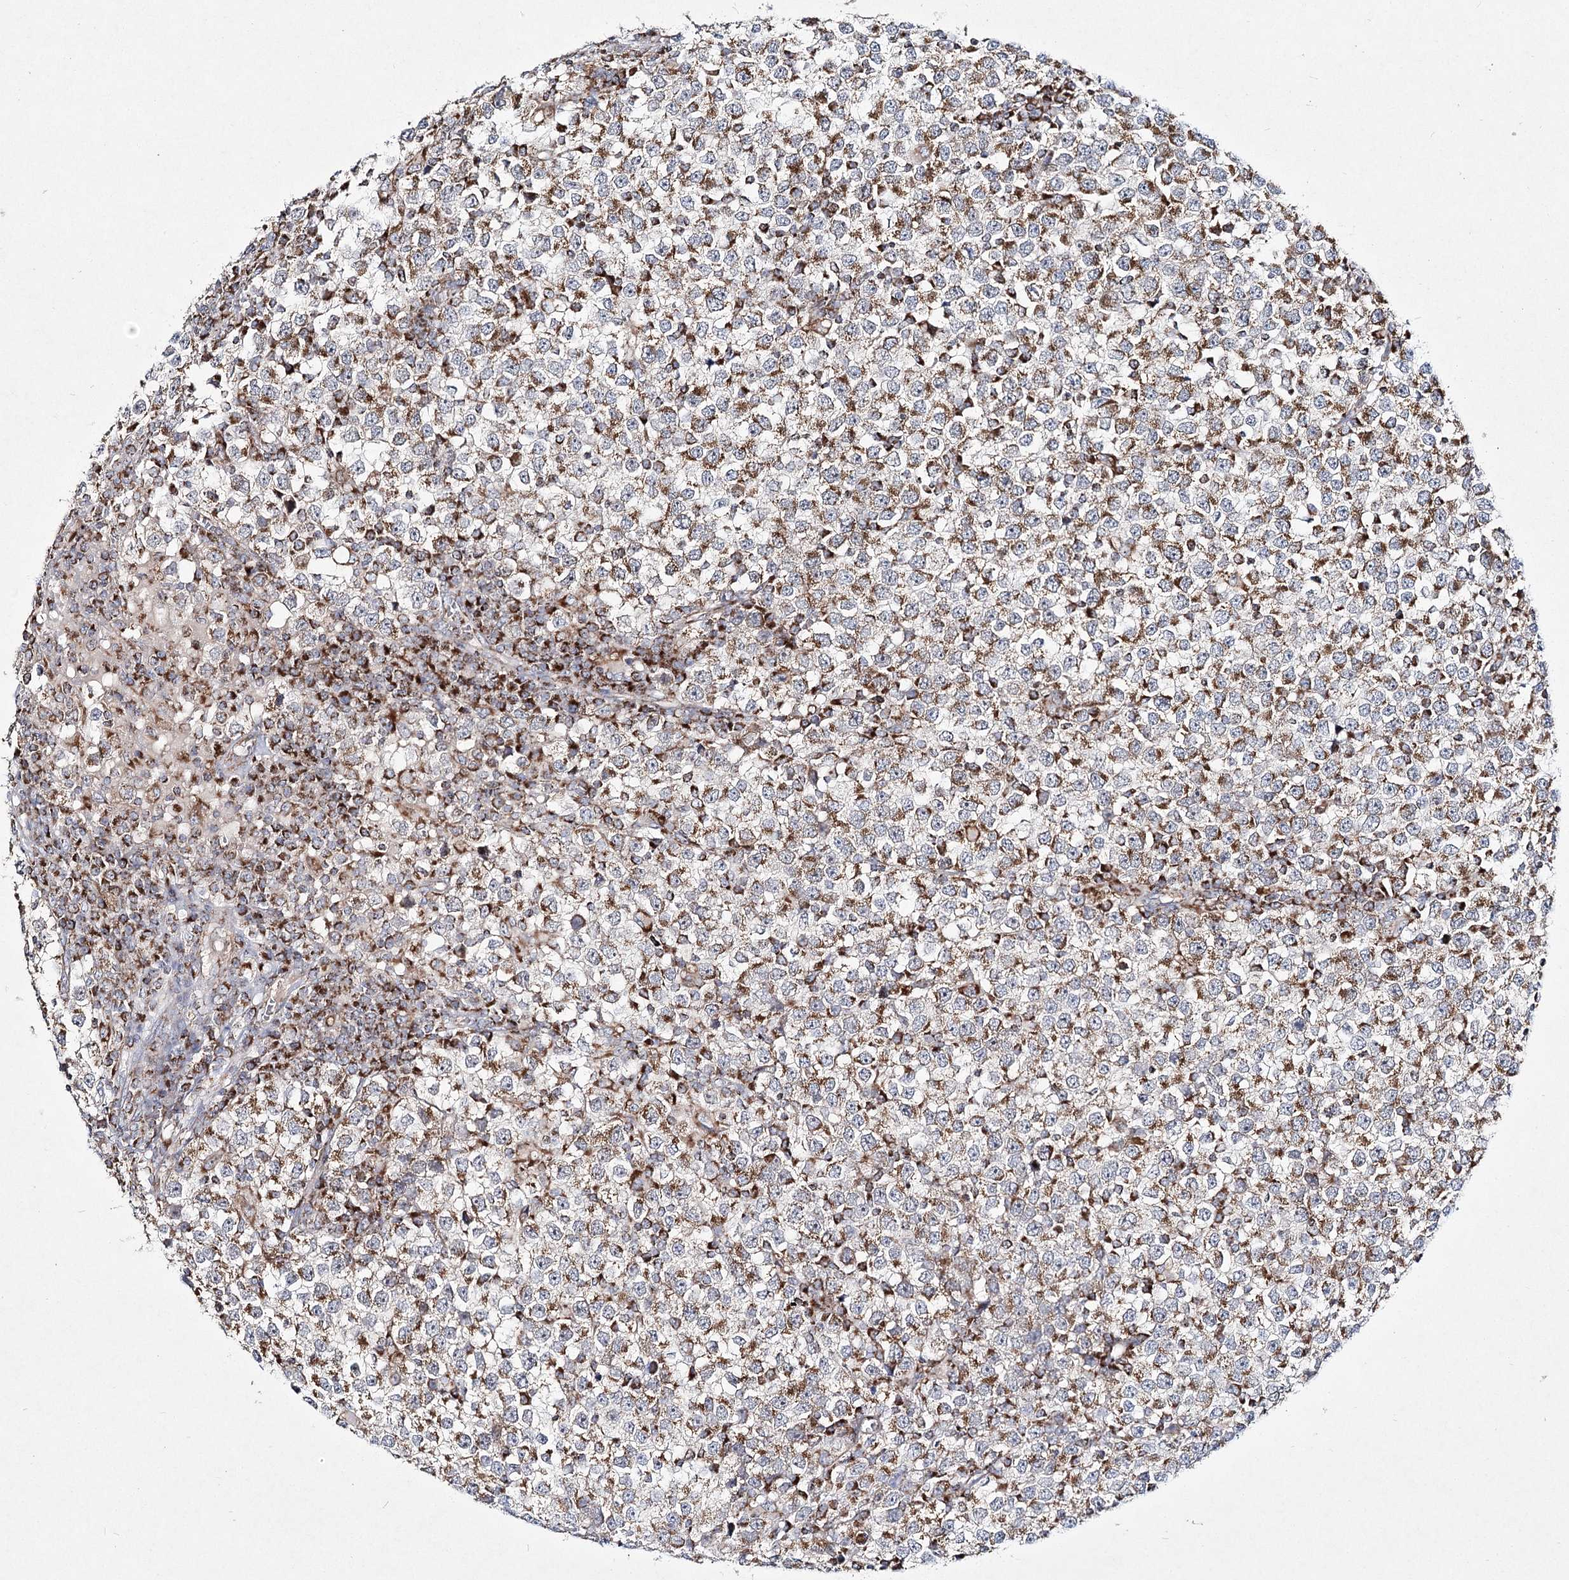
{"staining": {"intensity": "moderate", "quantity": ">75%", "location": "cytoplasmic/membranous"}, "tissue": "testis cancer", "cell_type": "Tumor cells", "image_type": "cancer", "snomed": [{"axis": "morphology", "description": "Seminoma, NOS"}, {"axis": "topography", "description": "Testis"}], "caption": "A micrograph of human seminoma (testis) stained for a protein shows moderate cytoplasmic/membranous brown staining in tumor cells.", "gene": "DNA2", "patient": {"sex": "male", "age": 65}}